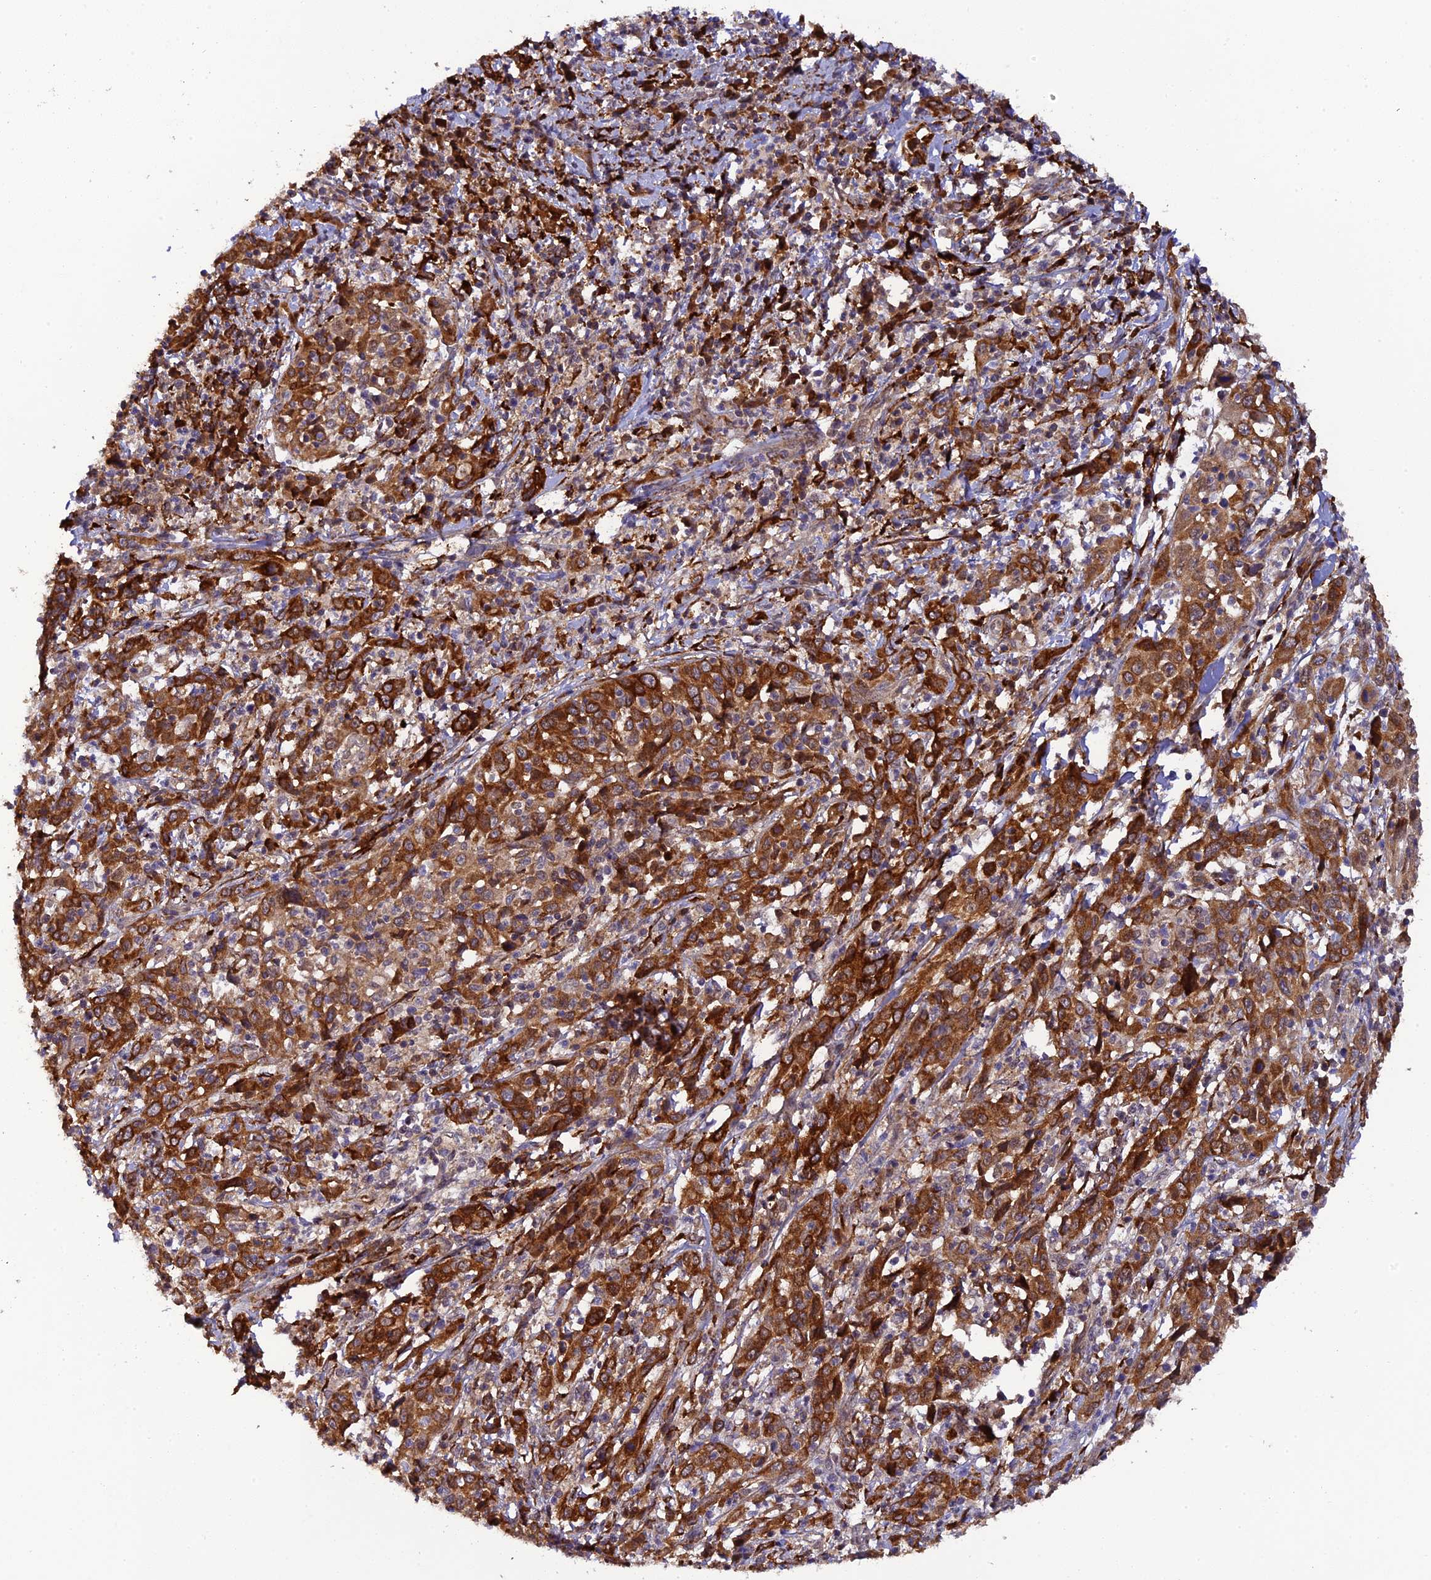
{"staining": {"intensity": "strong", "quantity": "25%-75%", "location": "cytoplasmic/membranous"}, "tissue": "cervical cancer", "cell_type": "Tumor cells", "image_type": "cancer", "snomed": [{"axis": "morphology", "description": "Squamous cell carcinoma, NOS"}, {"axis": "topography", "description": "Cervix"}], "caption": "The immunohistochemical stain highlights strong cytoplasmic/membranous staining in tumor cells of cervical cancer (squamous cell carcinoma) tissue.", "gene": "P3H3", "patient": {"sex": "female", "age": 46}}